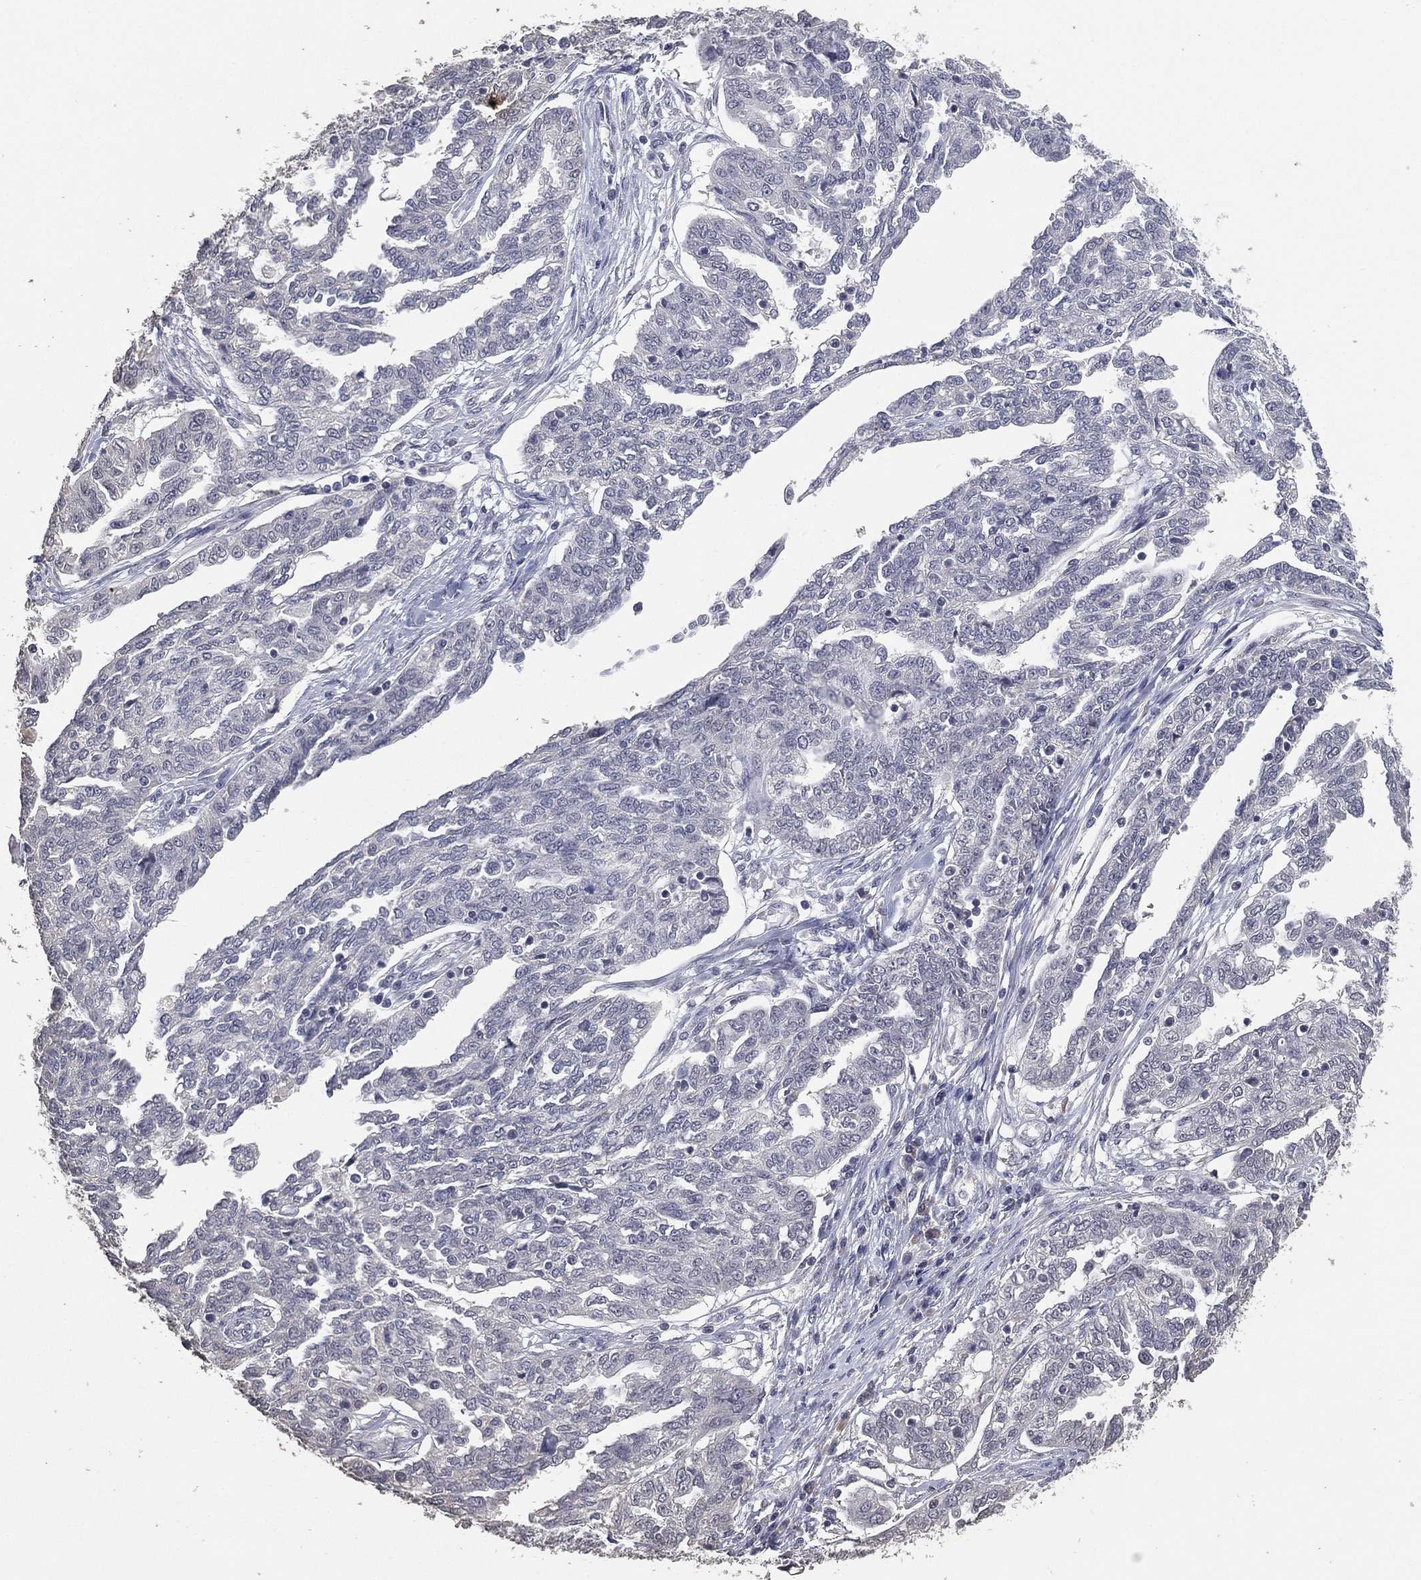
{"staining": {"intensity": "negative", "quantity": "none", "location": "none"}, "tissue": "ovarian cancer", "cell_type": "Tumor cells", "image_type": "cancer", "snomed": [{"axis": "morphology", "description": "Cystadenocarcinoma, serous, NOS"}, {"axis": "topography", "description": "Ovary"}], "caption": "Tumor cells show no significant protein expression in ovarian cancer (serous cystadenocarcinoma).", "gene": "DSG1", "patient": {"sex": "female", "age": 67}}